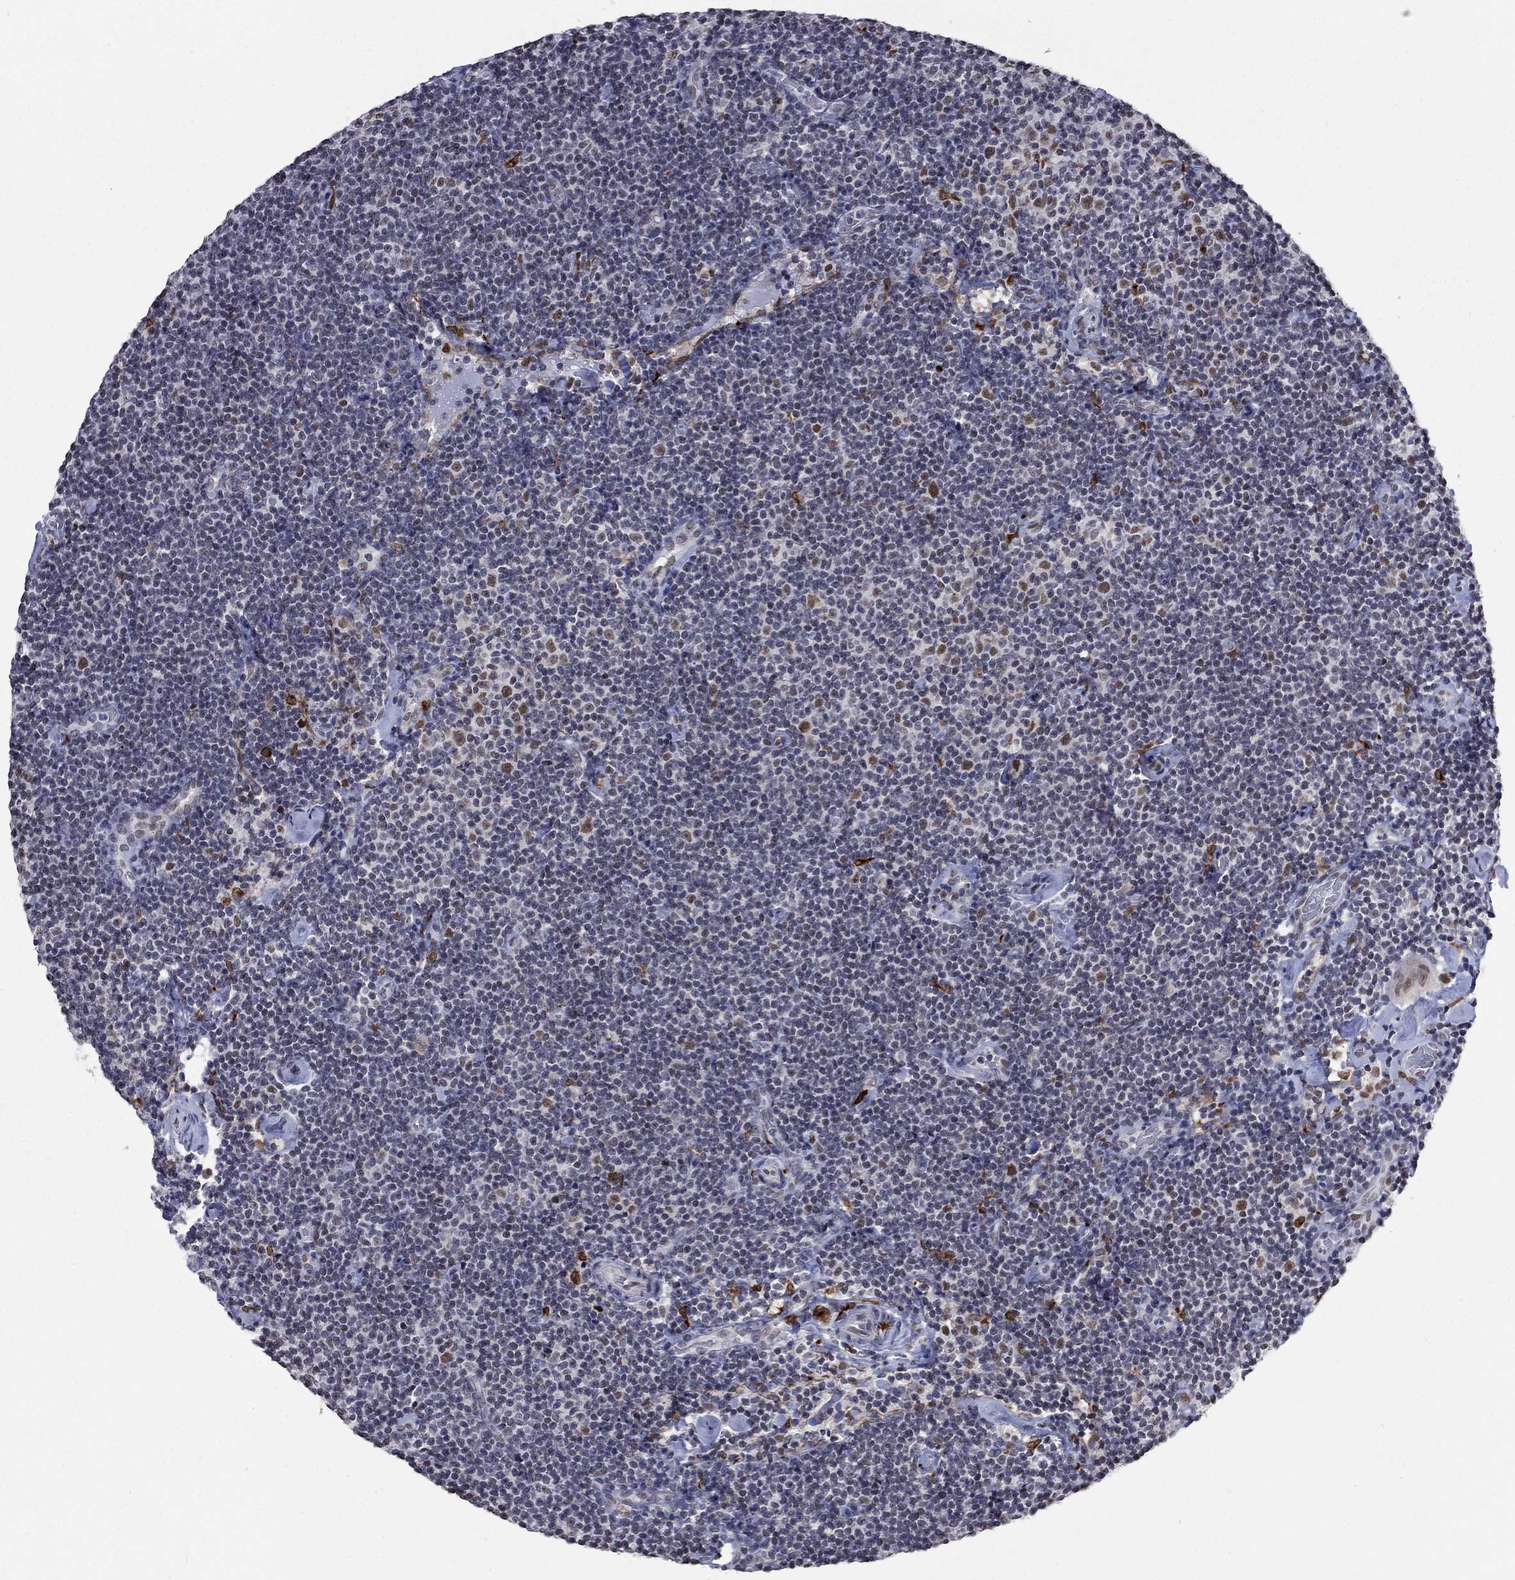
{"staining": {"intensity": "moderate", "quantity": "<25%", "location": "nuclear"}, "tissue": "lymphoma", "cell_type": "Tumor cells", "image_type": "cancer", "snomed": [{"axis": "morphology", "description": "Malignant lymphoma, non-Hodgkin's type, Low grade"}, {"axis": "topography", "description": "Lymph node"}], "caption": "Approximately <25% of tumor cells in lymphoma exhibit moderate nuclear protein staining as visualized by brown immunohistochemical staining.", "gene": "HCFC1", "patient": {"sex": "male", "age": 81}}